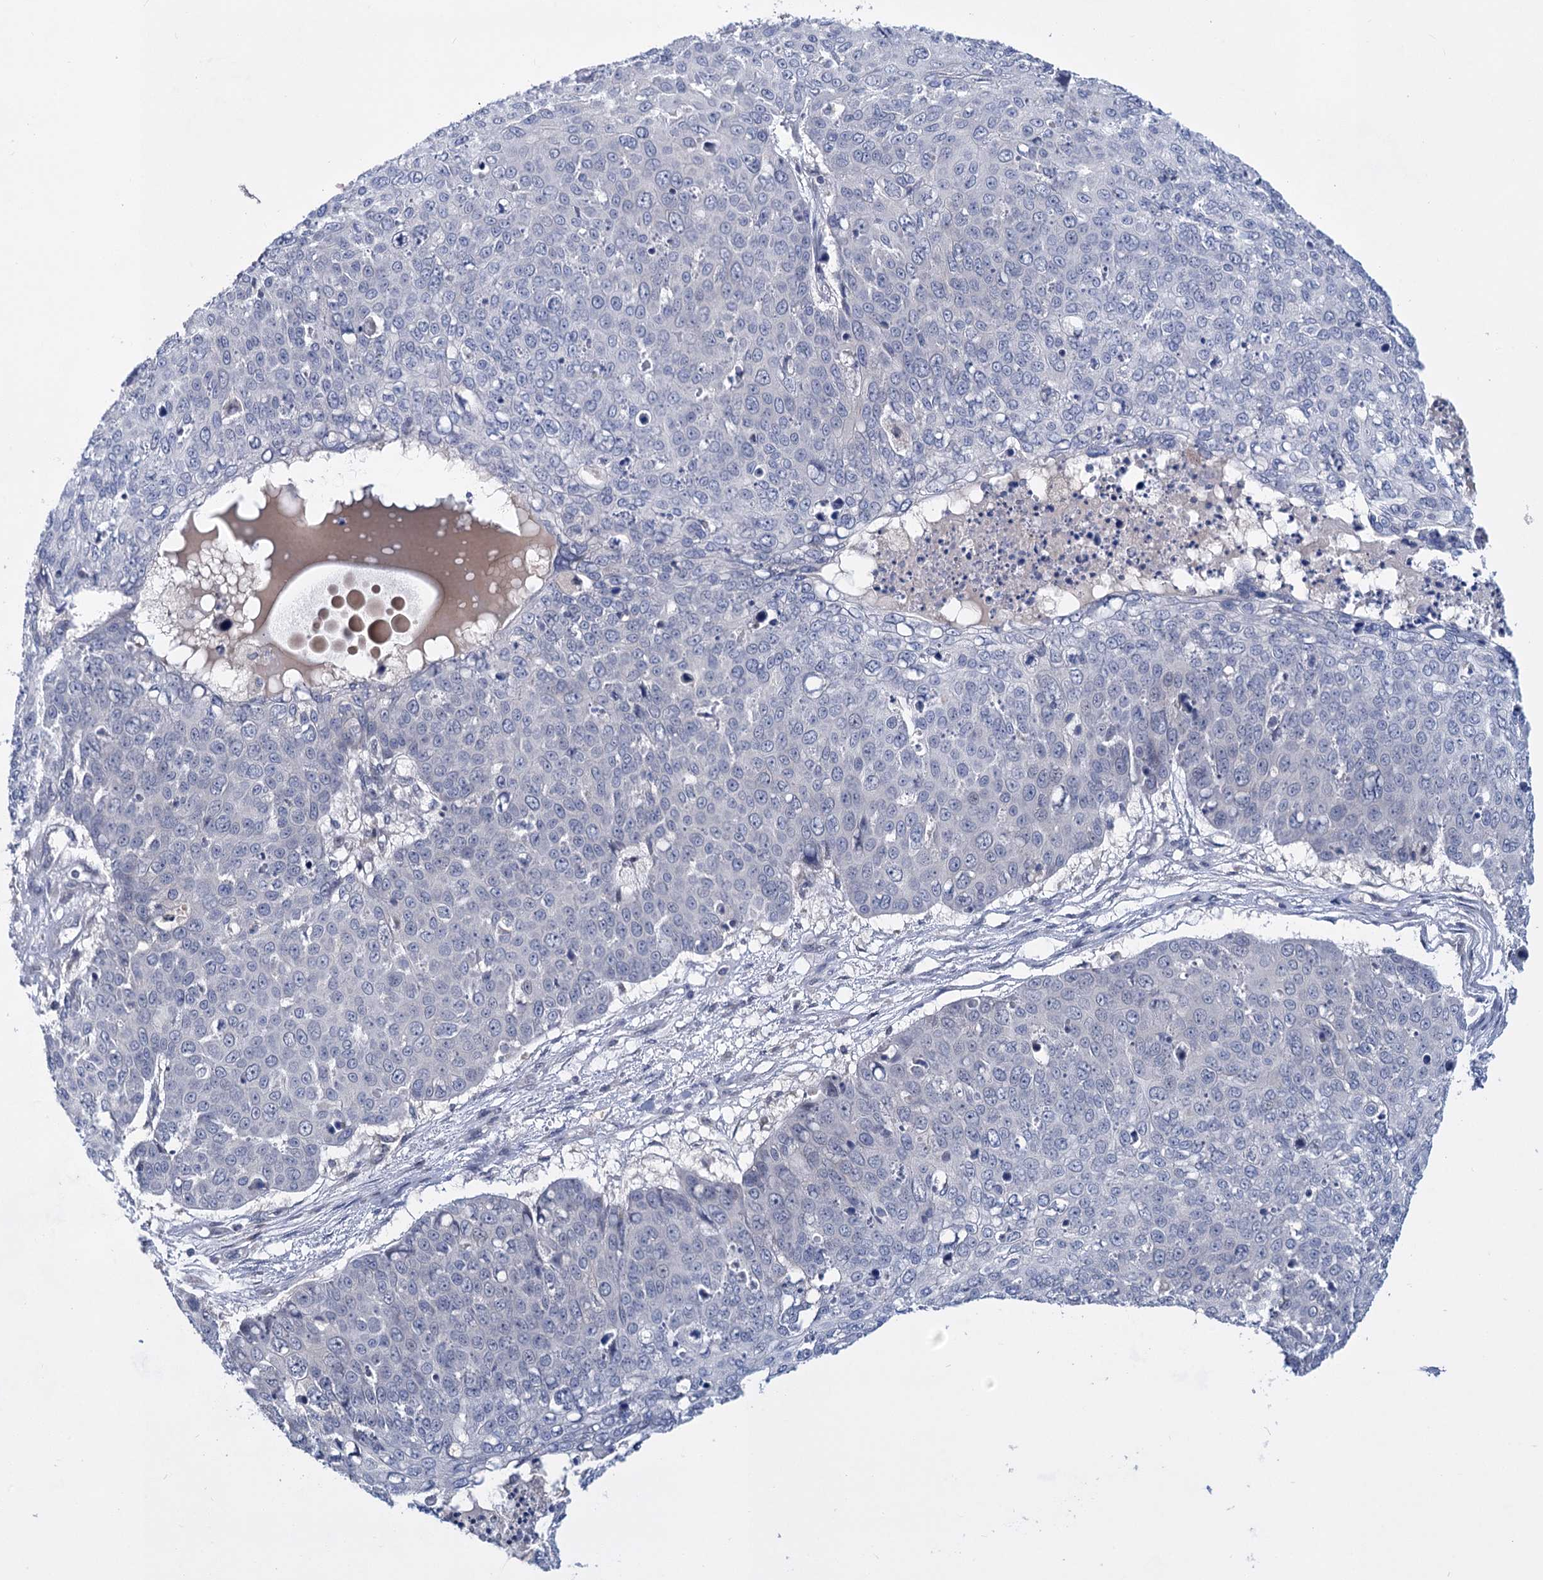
{"staining": {"intensity": "negative", "quantity": "none", "location": "none"}, "tissue": "skin cancer", "cell_type": "Tumor cells", "image_type": "cancer", "snomed": [{"axis": "morphology", "description": "Squamous cell carcinoma, NOS"}, {"axis": "topography", "description": "Skin"}], "caption": "Squamous cell carcinoma (skin) was stained to show a protein in brown. There is no significant positivity in tumor cells.", "gene": "TTC17", "patient": {"sex": "male", "age": 71}}